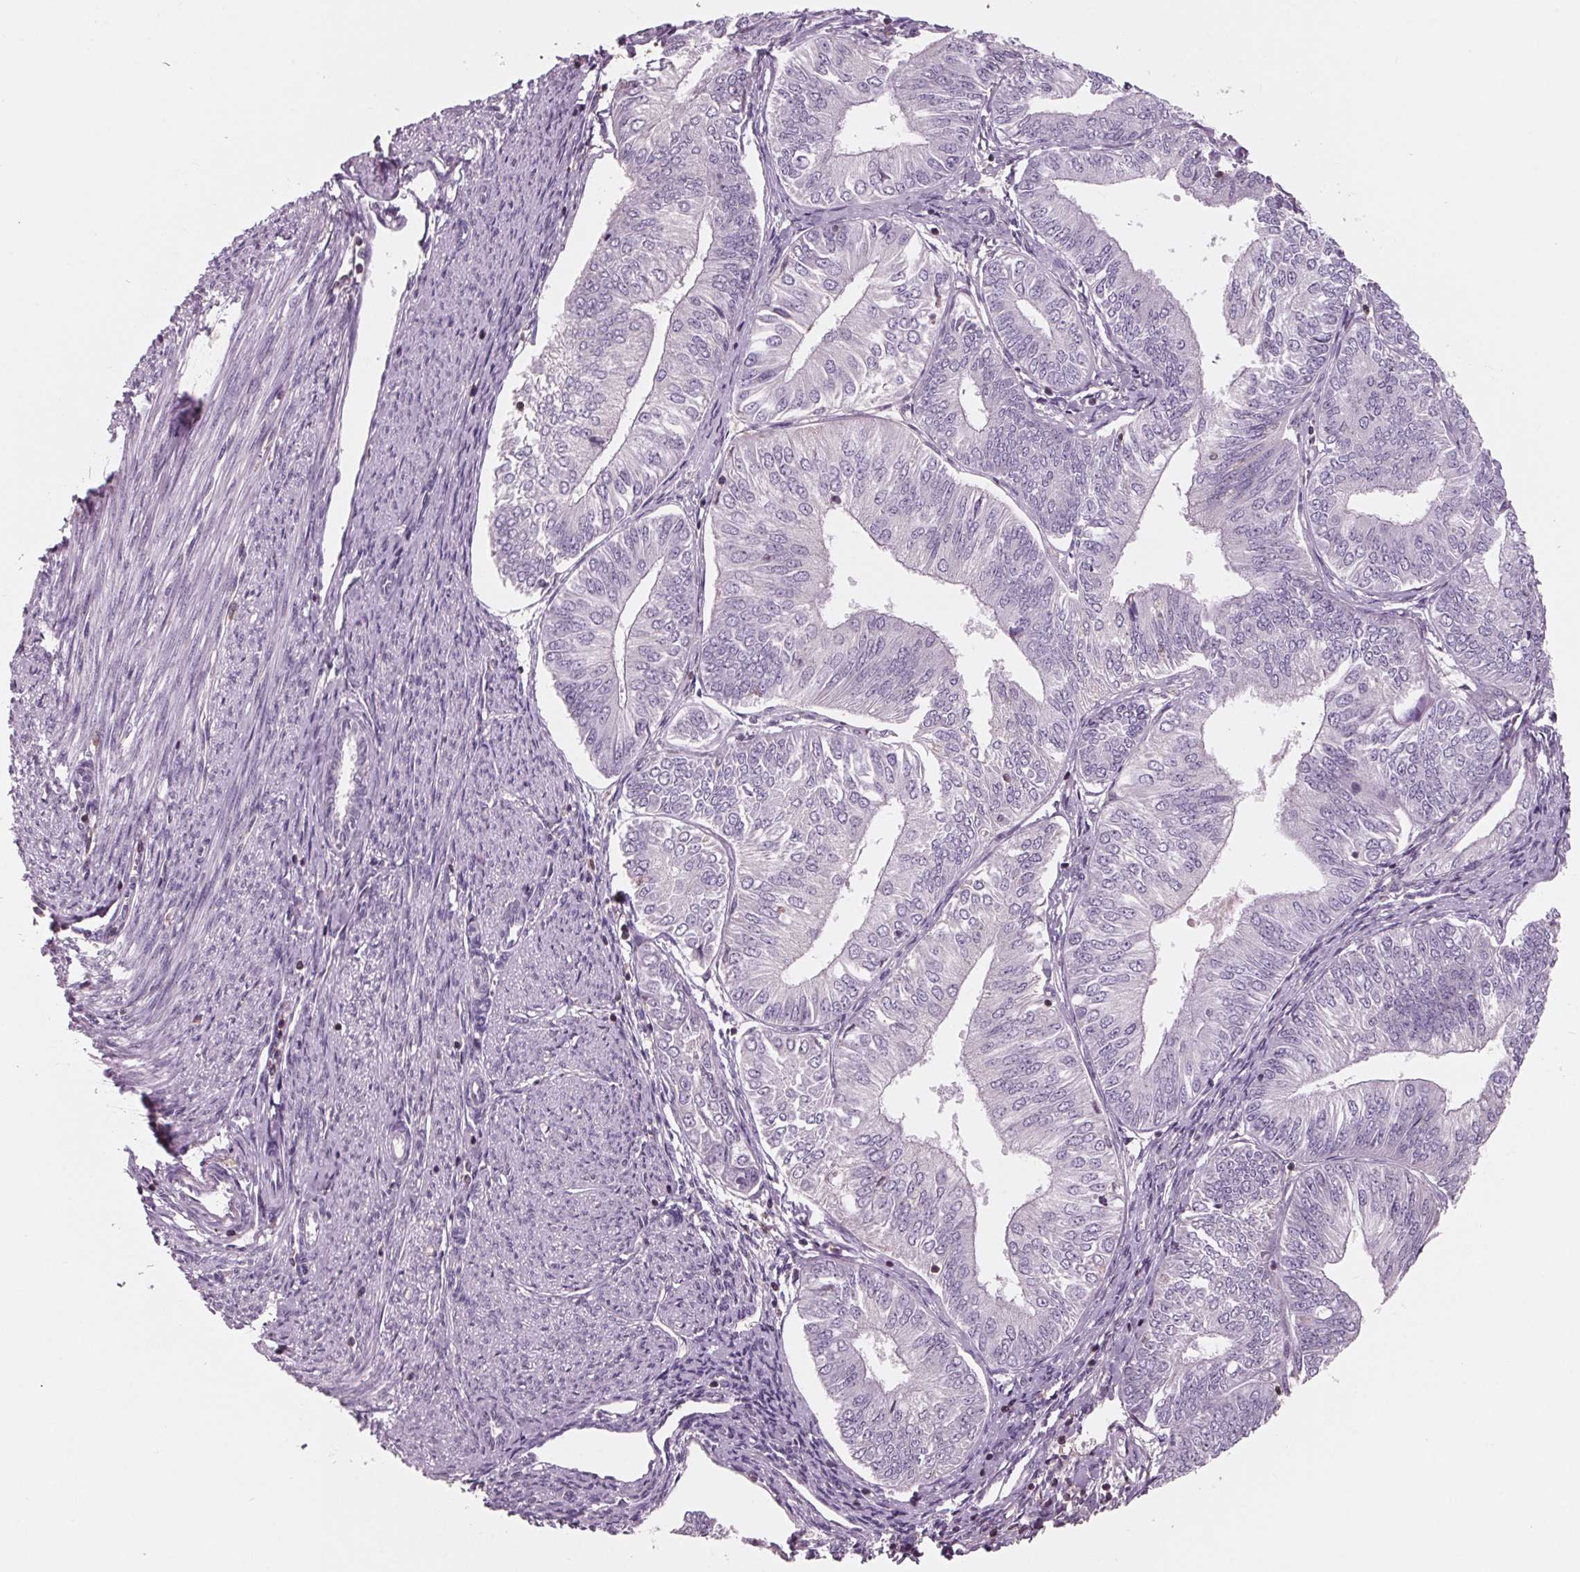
{"staining": {"intensity": "negative", "quantity": "none", "location": "none"}, "tissue": "endometrial cancer", "cell_type": "Tumor cells", "image_type": "cancer", "snomed": [{"axis": "morphology", "description": "Adenocarcinoma, NOS"}, {"axis": "topography", "description": "Endometrium"}], "caption": "The histopathology image demonstrates no significant positivity in tumor cells of endometrial cancer (adenocarcinoma).", "gene": "ARHGAP25", "patient": {"sex": "female", "age": 58}}